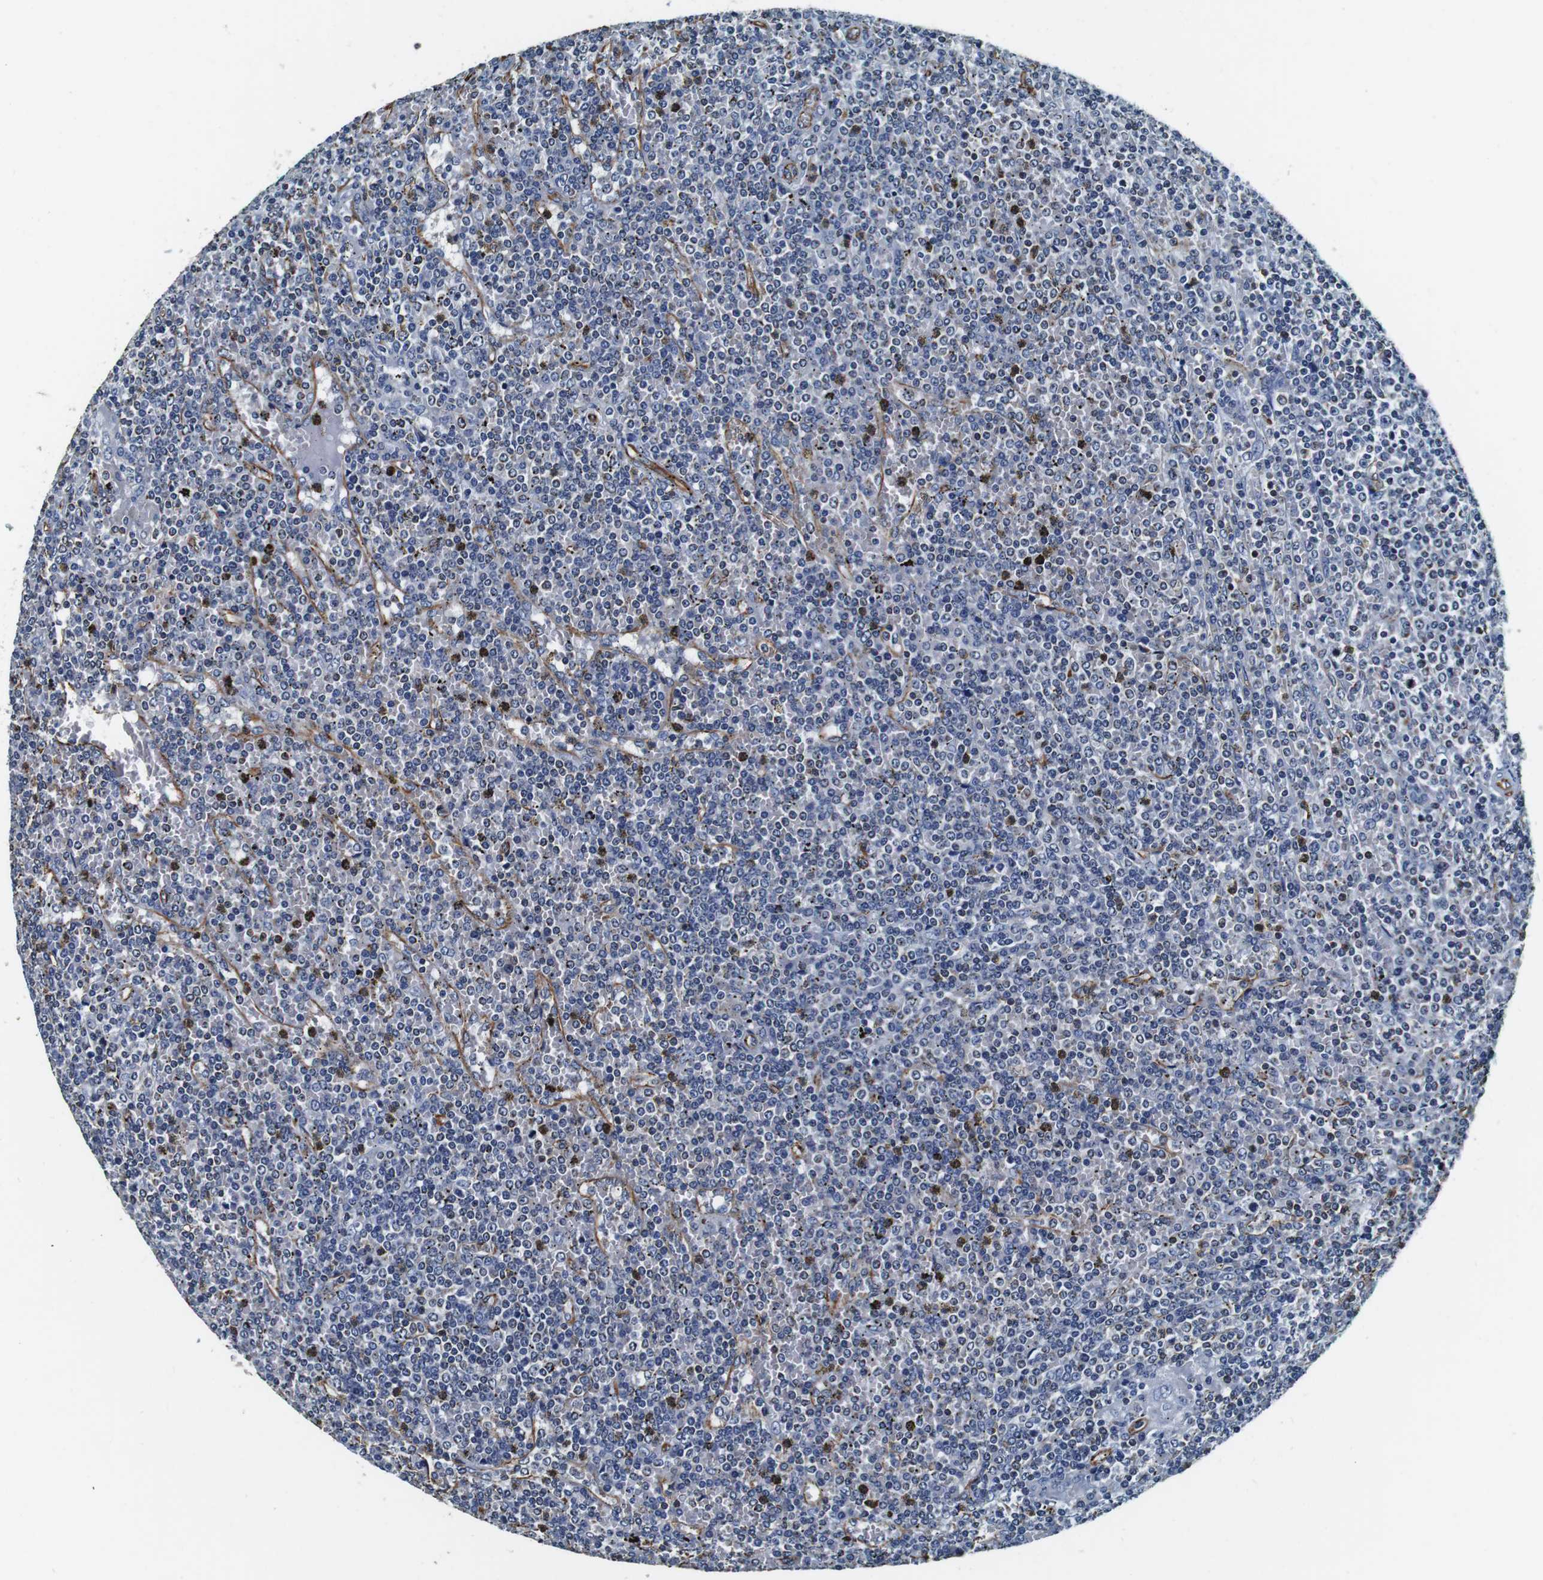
{"staining": {"intensity": "negative", "quantity": "none", "location": "none"}, "tissue": "lymphoma", "cell_type": "Tumor cells", "image_type": "cancer", "snomed": [{"axis": "morphology", "description": "Malignant lymphoma, non-Hodgkin's type, Low grade"}, {"axis": "topography", "description": "Spleen"}], "caption": "Immunohistochemistry image of neoplastic tissue: human low-grade malignant lymphoma, non-Hodgkin's type stained with DAB reveals no significant protein staining in tumor cells.", "gene": "GJE1", "patient": {"sex": "female", "age": 19}}